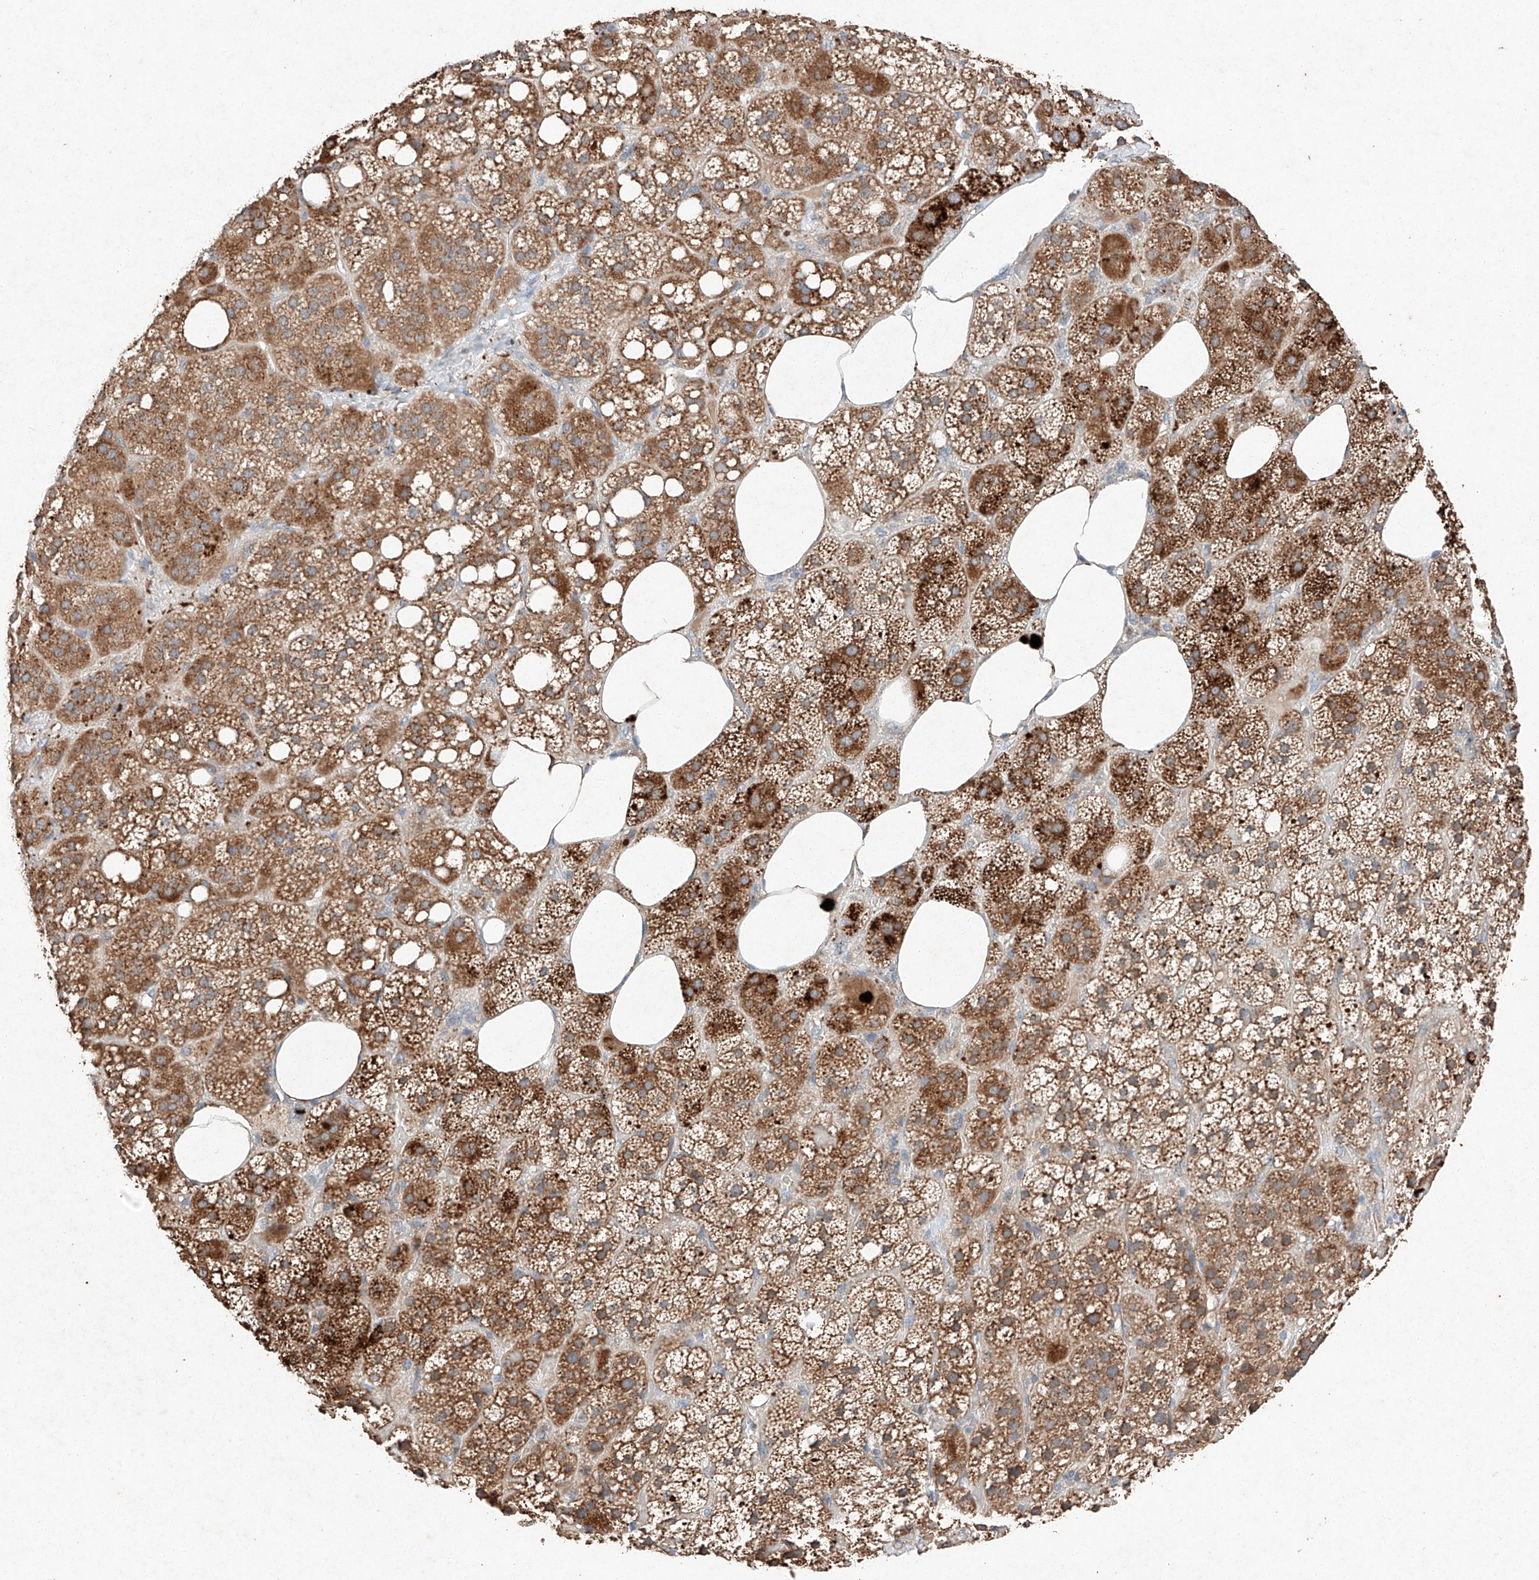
{"staining": {"intensity": "strong", "quantity": "25%-75%", "location": "cytoplasmic/membranous"}, "tissue": "adrenal gland", "cell_type": "Glandular cells", "image_type": "normal", "snomed": [{"axis": "morphology", "description": "Normal tissue, NOS"}, {"axis": "topography", "description": "Adrenal gland"}], "caption": "Immunohistochemical staining of unremarkable adrenal gland shows 25%-75% levels of strong cytoplasmic/membranous protein expression in about 25%-75% of glandular cells.", "gene": "RUSC1", "patient": {"sex": "female", "age": 59}}